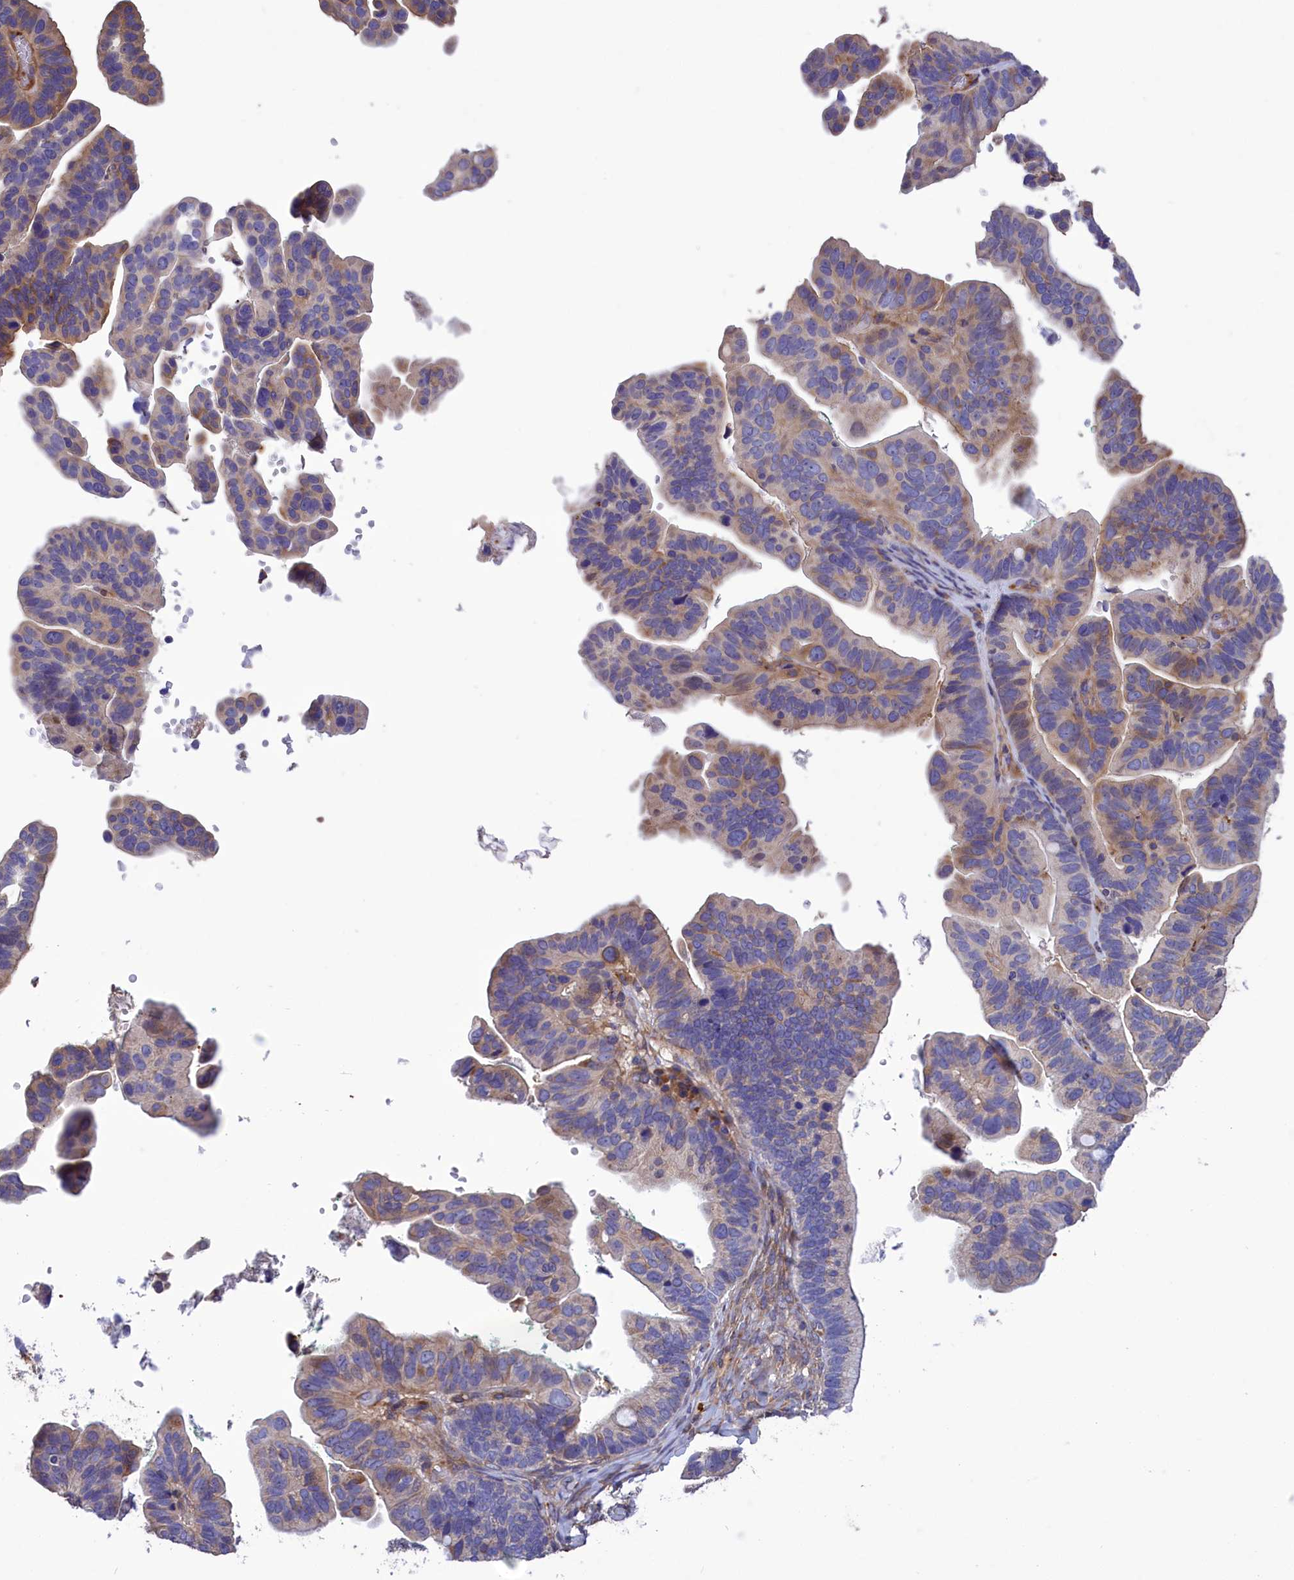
{"staining": {"intensity": "moderate", "quantity": "25%-75%", "location": "cytoplasmic/membranous"}, "tissue": "ovarian cancer", "cell_type": "Tumor cells", "image_type": "cancer", "snomed": [{"axis": "morphology", "description": "Cystadenocarcinoma, serous, NOS"}, {"axis": "topography", "description": "Ovary"}], "caption": "Ovarian serous cystadenocarcinoma was stained to show a protein in brown. There is medium levels of moderate cytoplasmic/membranous staining in about 25%-75% of tumor cells.", "gene": "AMDHD2", "patient": {"sex": "female", "age": 56}}